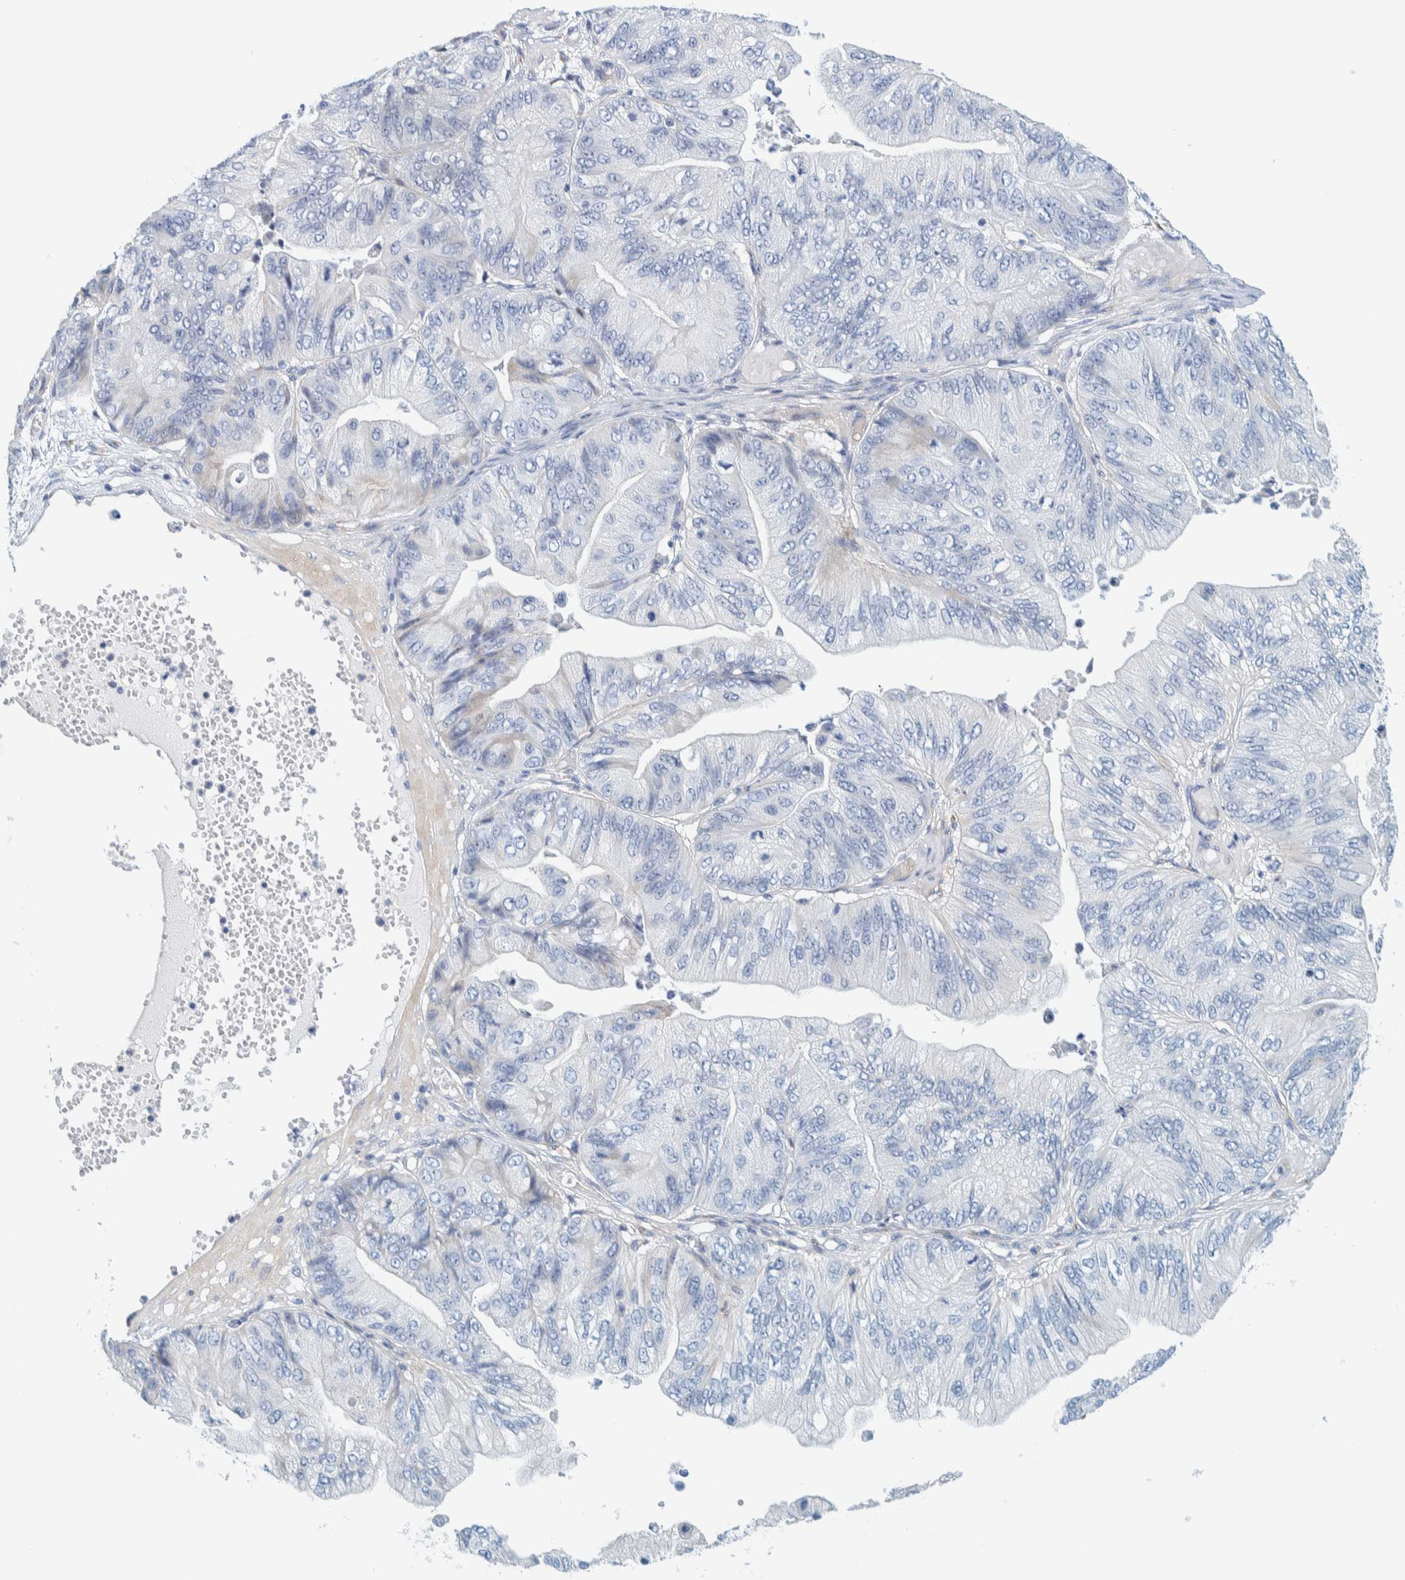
{"staining": {"intensity": "negative", "quantity": "none", "location": "none"}, "tissue": "ovarian cancer", "cell_type": "Tumor cells", "image_type": "cancer", "snomed": [{"axis": "morphology", "description": "Cystadenocarcinoma, mucinous, NOS"}, {"axis": "topography", "description": "Ovary"}], "caption": "This is a photomicrograph of immunohistochemistry staining of ovarian cancer, which shows no expression in tumor cells.", "gene": "MOG", "patient": {"sex": "female", "age": 61}}